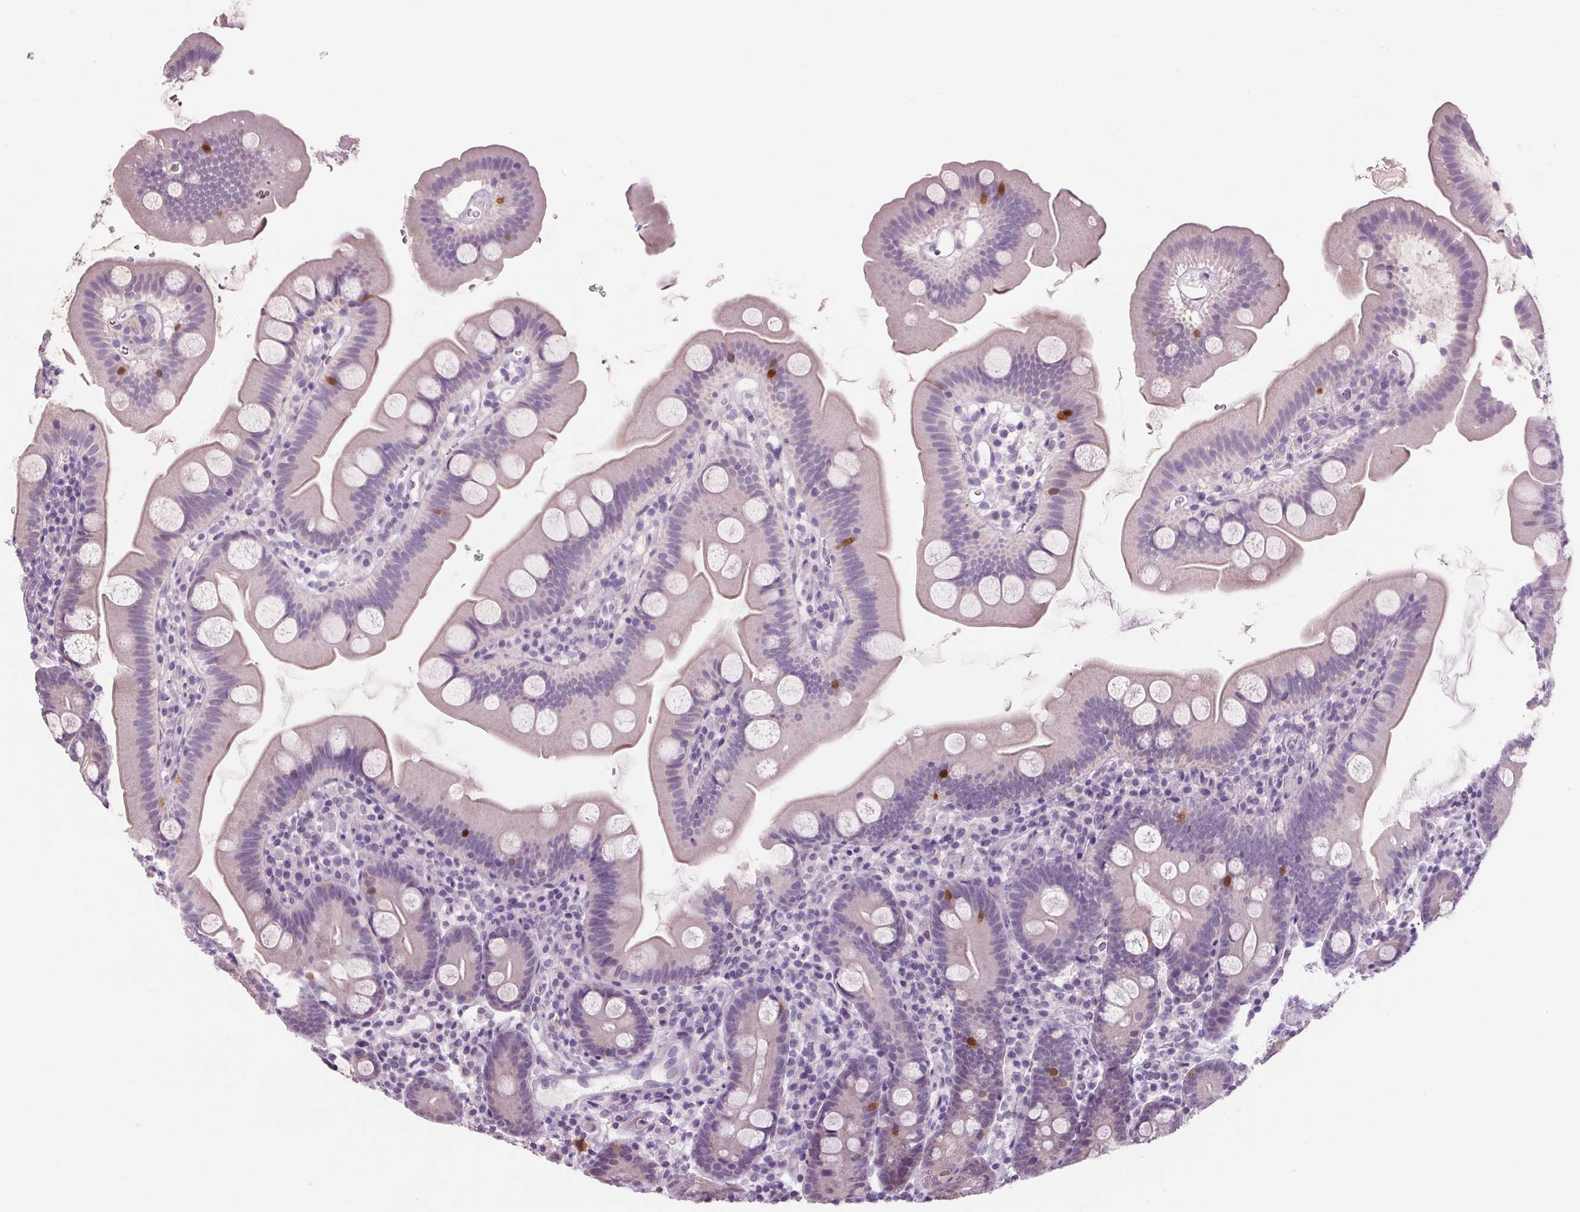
{"staining": {"intensity": "moderate", "quantity": "<25%", "location": "cytoplasmic/membranous,nuclear"}, "tissue": "small intestine", "cell_type": "Glandular cells", "image_type": "normal", "snomed": [{"axis": "morphology", "description": "Normal tissue, NOS"}, {"axis": "topography", "description": "Small intestine"}], "caption": "A photomicrograph of human small intestine stained for a protein displays moderate cytoplasmic/membranous,nuclear brown staining in glandular cells. (DAB = brown stain, brightfield microscopy at high magnification).", "gene": "PPP1R1A", "patient": {"sex": "female", "age": 68}}